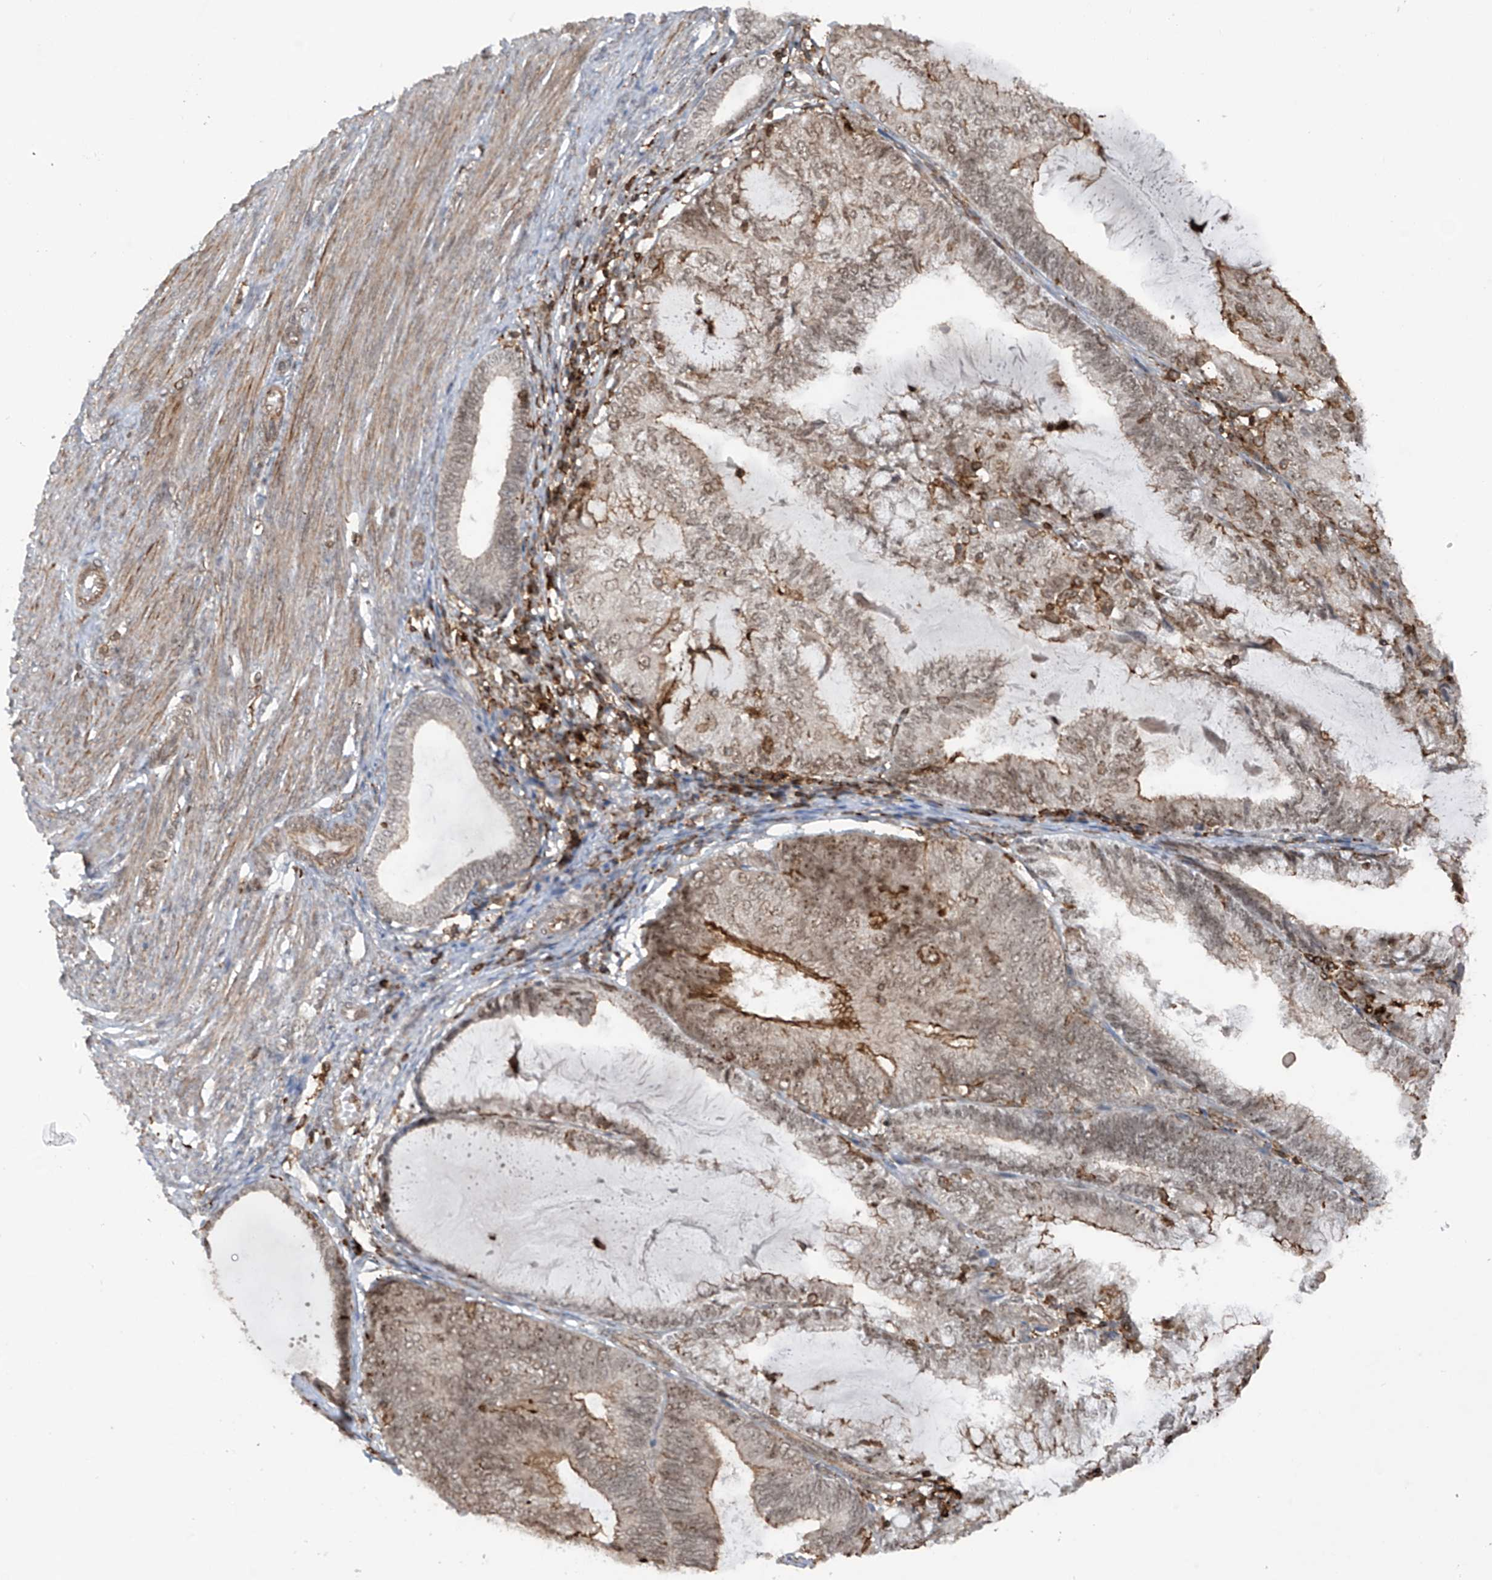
{"staining": {"intensity": "moderate", "quantity": "25%-75%", "location": "cytoplasmic/membranous,nuclear"}, "tissue": "endometrial cancer", "cell_type": "Tumor cells", "image_type": "cancer", "snomed": [{"axis": "morphology", "description": "Adenocarcinoma, NOS"}, {"axis": "topography", "description": "Endometrium"}], "caption": "Adenocarcinoma (endometrial) tissue reveals moderate cytoplasmic/membranous and nuclear expression in approximately 25%-75% of tumor cells, visualized by immunohistochemistry. Immunohistochemistry stains the protein in brown and the nuclei are stained blue.", "gene": "REPIN1", "patient": {"sex": "female", "age": 81}}